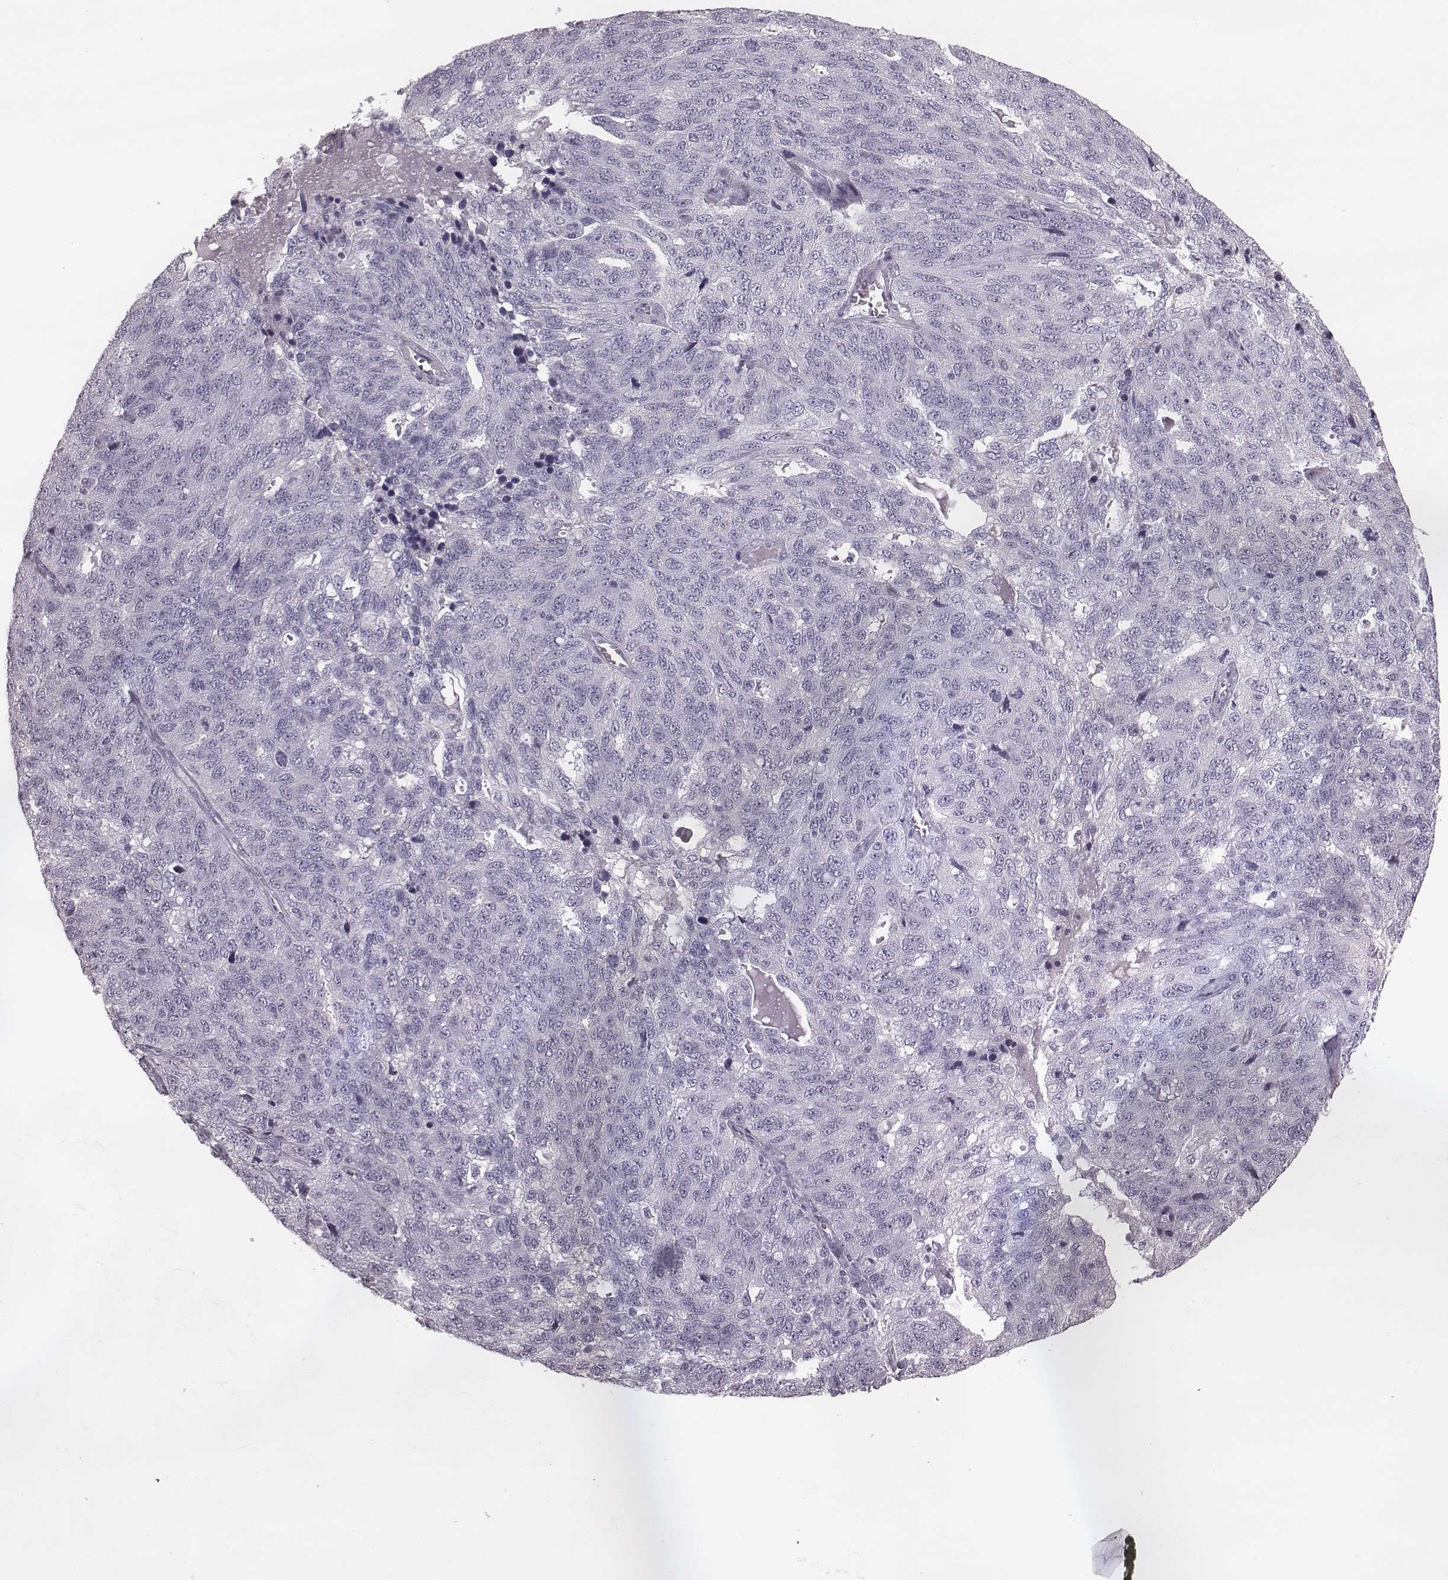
{"staining": {"intensity": "negative", "quantity": "none", "location": "none"}, "tissue": "ovarian cancer", "cell_type": "Tumor cells", "image_type": "cancer", "snomed": [{"axis": "morphology", "description": "Cystadenocarcinoma, serous, NOS"}, {"axis": "topography", "description": "Ovary"}], "caption": "DAB (3,3'-diaminobenzidine) immunohistochemical staining of human ovarian cancer (serous cystadenocarcinoma) demonstrates no significant positivity in tumor cells.", "gene": "KRT74", "patient": {"sex": "female", "age": 71}}